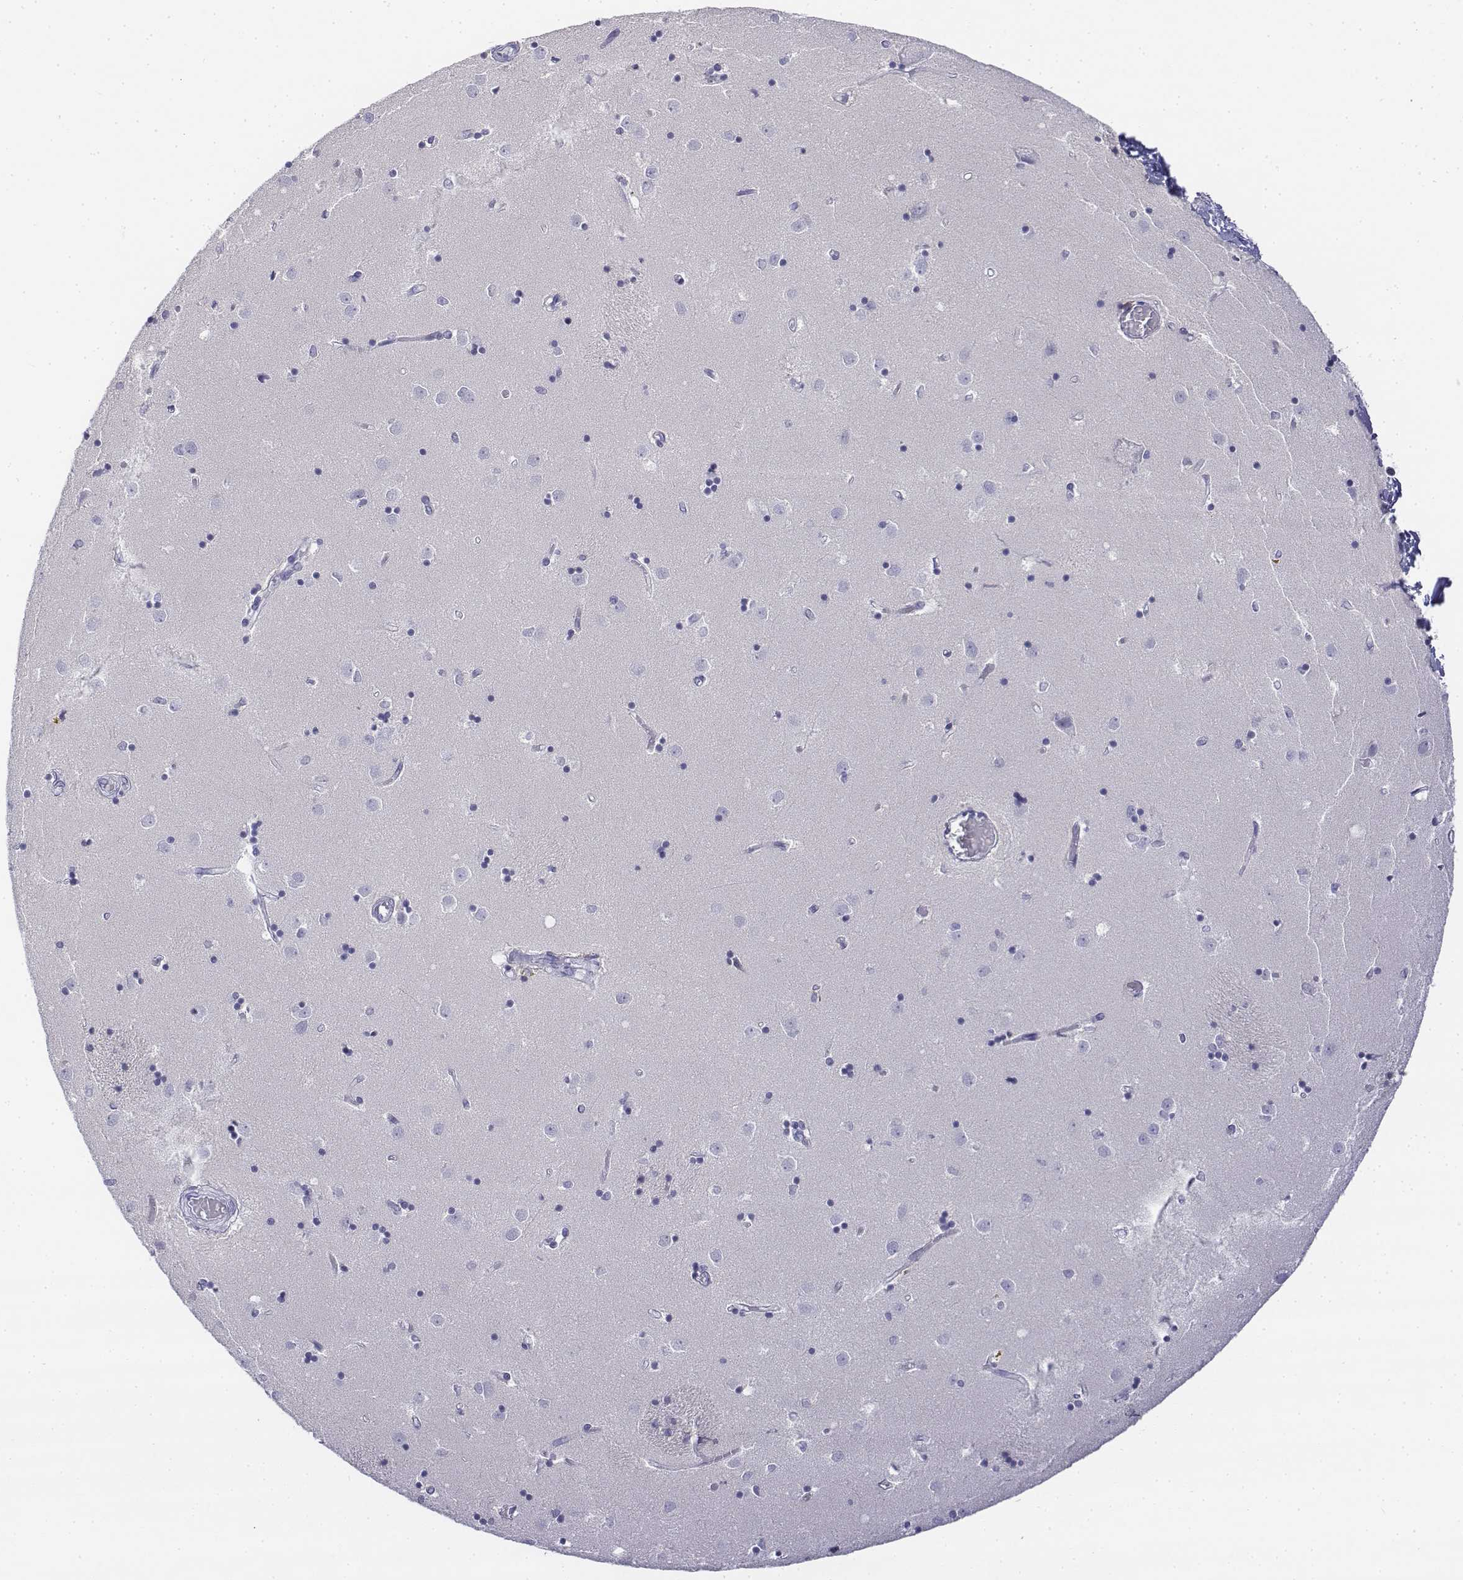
{"staining": {"intensity": "negative", "quantity": "none", "location": "none"}, "tissue": "caudate", "cell_type": "Glial cells", "image_type": "normal", "snomed": [{"axis": "morphology", "description": "Normal tissue, NOS"}, {"axis": "topography", "description": "Lateral ventricle wall"}], "caption": "Image shows no significant protein staining in glial cells of unremarkable caudate.", "gene": "CD3E", "patient": {"sex": "male", "age": 54}}